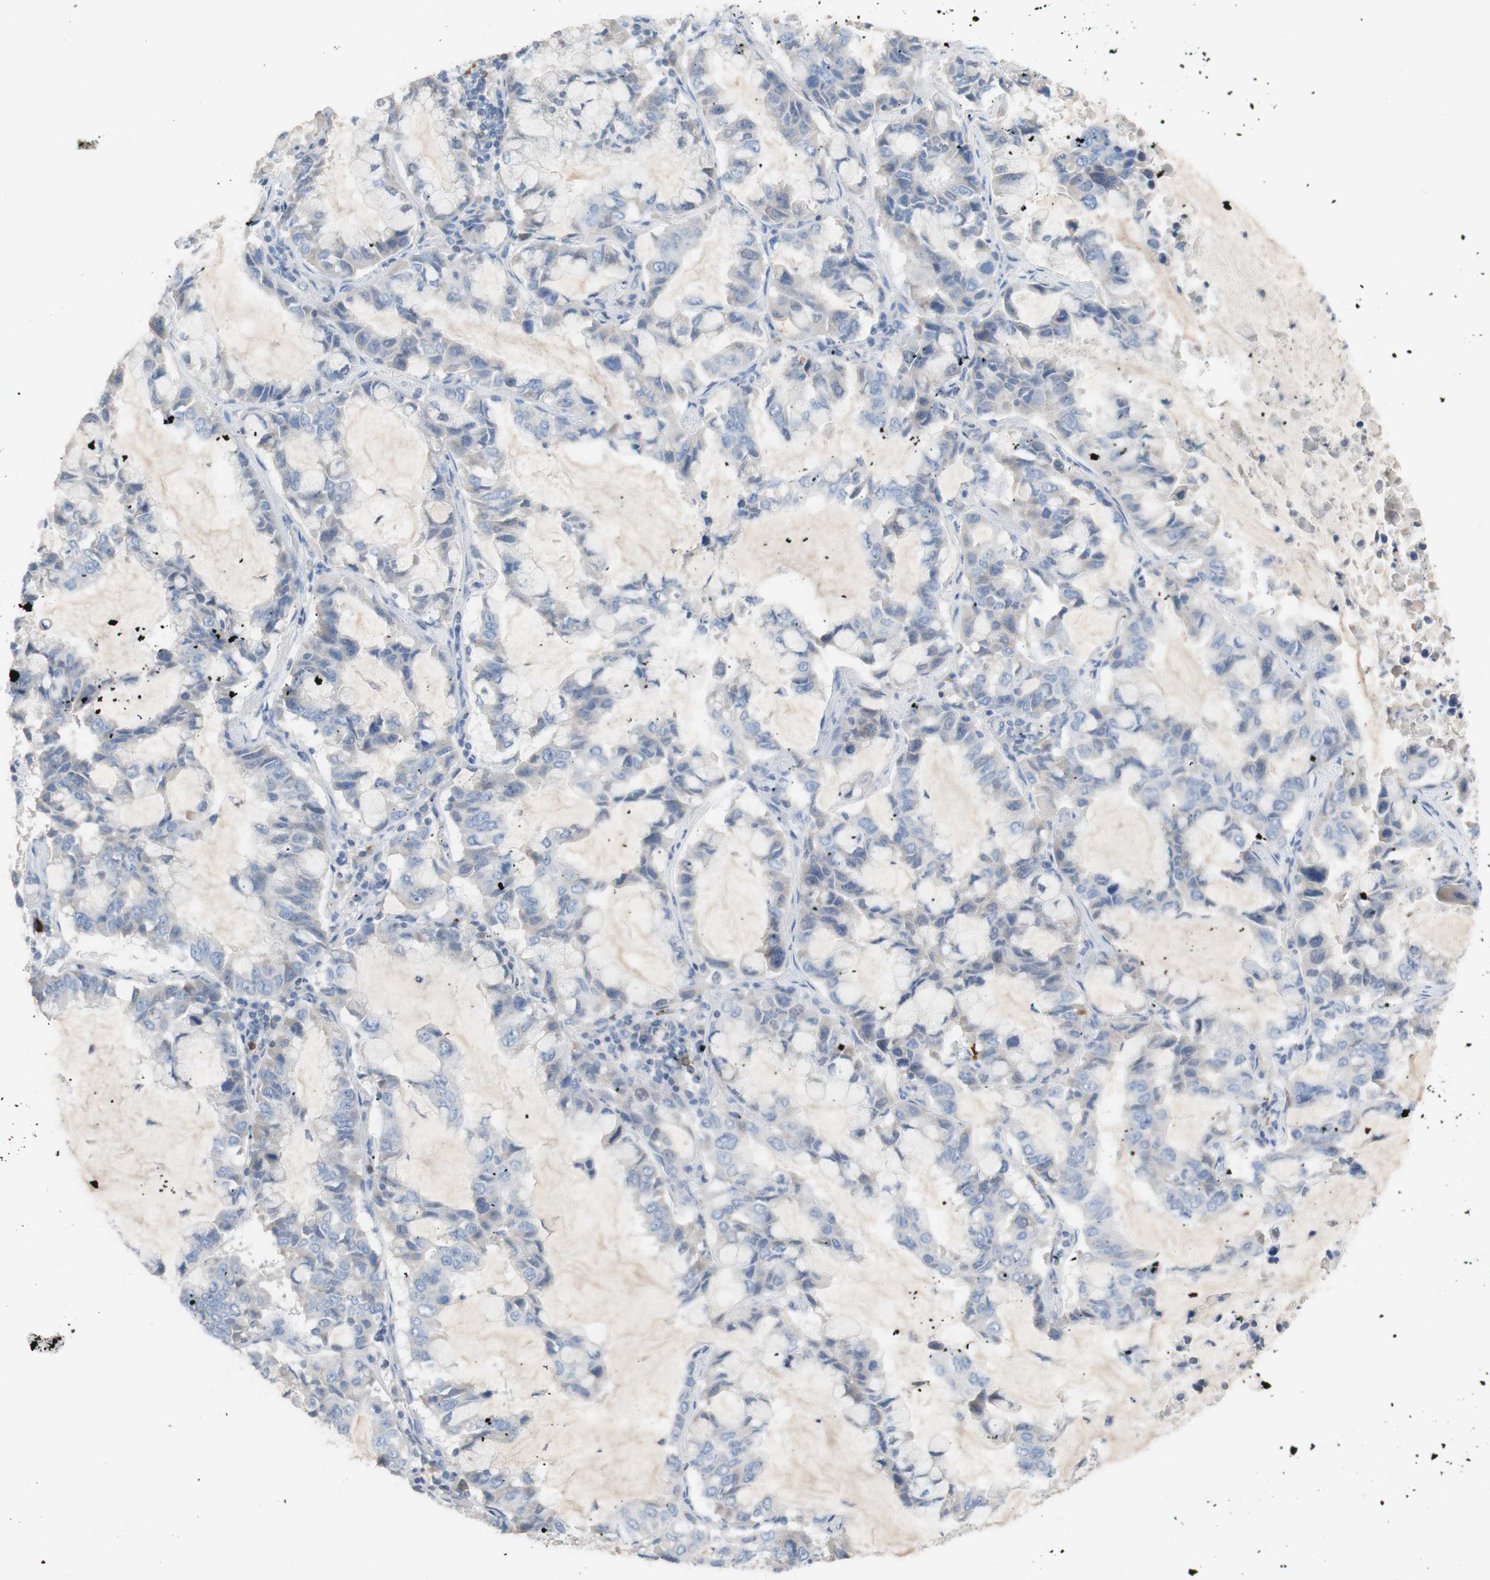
{"staining": {"intensity": "negative", "quantity": "none", "location": "none"}, "tissue": "lung cancer", "cell_type": "Tumor cells", "image_type": "cancer", "snomed": [{"axis": "morphology", "description": "Adenocarcinoma, NOS"}, {"axis": "topography", "description": "Lung"}], "caption": "This is a micrograph of immunohistochemistry staining of adenocarcinoma (lung), which shows no staining in tumor cells. Nuclei are stained in blue.", "gene": "PACSIN1", "patient": {"sex": "male", "age": 64}}